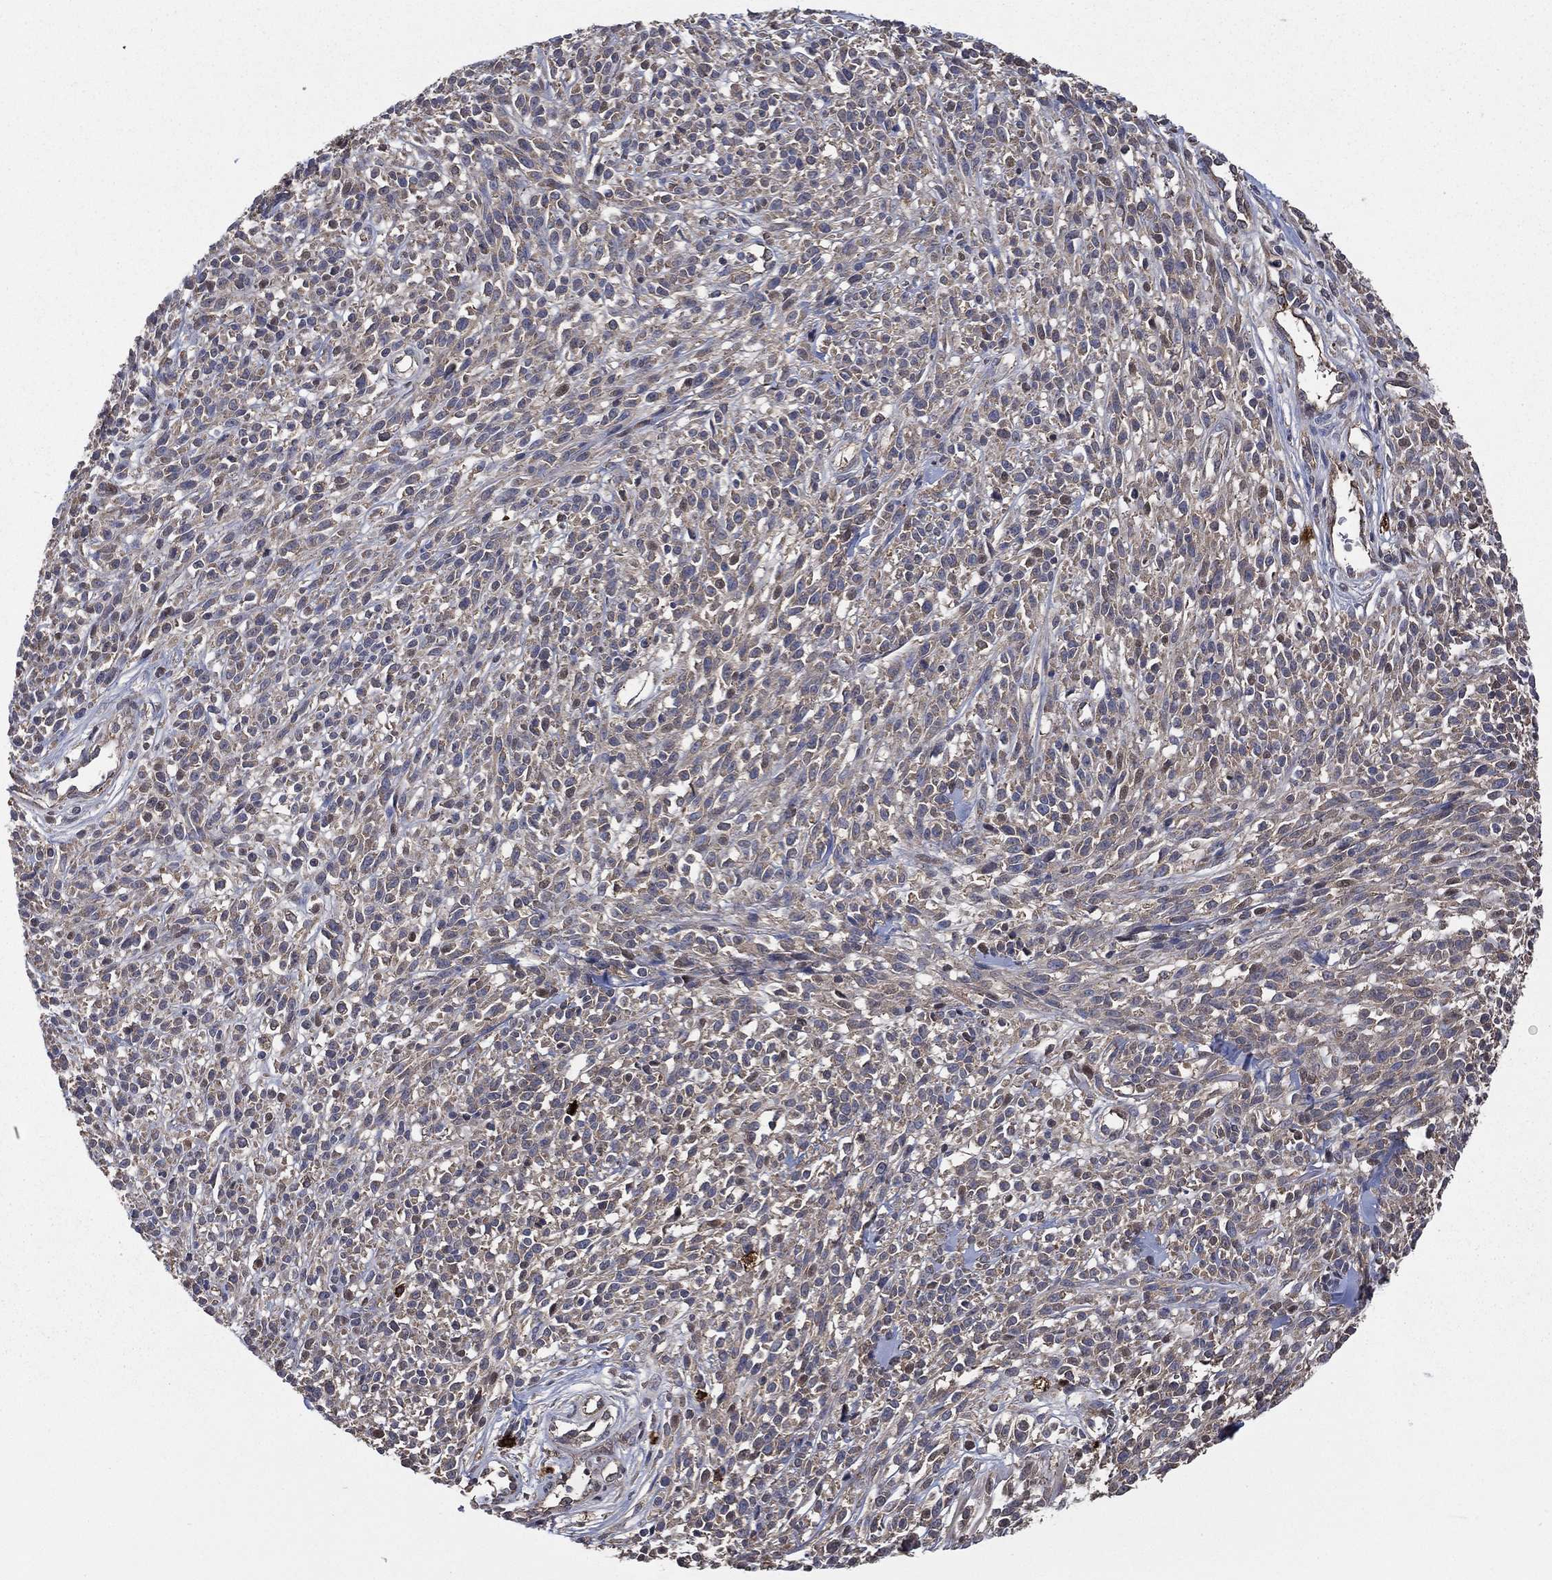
{"staining": {"intensity": "negative", "quantity": "none", "location": "none"}, "tissue": "melanoma", "cell_type": "Tumor cells", "image_type": "cancer", "snomed": [{"axis": "morphology", "description": "Malignant melanoma, NOS"}, {"axis": "topography", "description": "Skin"}, {"axis": "topography", "description": "Skin of trunk"}], "caption": "The photomicrograph shows no significant staining in tumor cells of melanoma. Nuclei are stained in blue.", "gene": "SMPD3", "patient": {"sex": "male", "age": 74}}